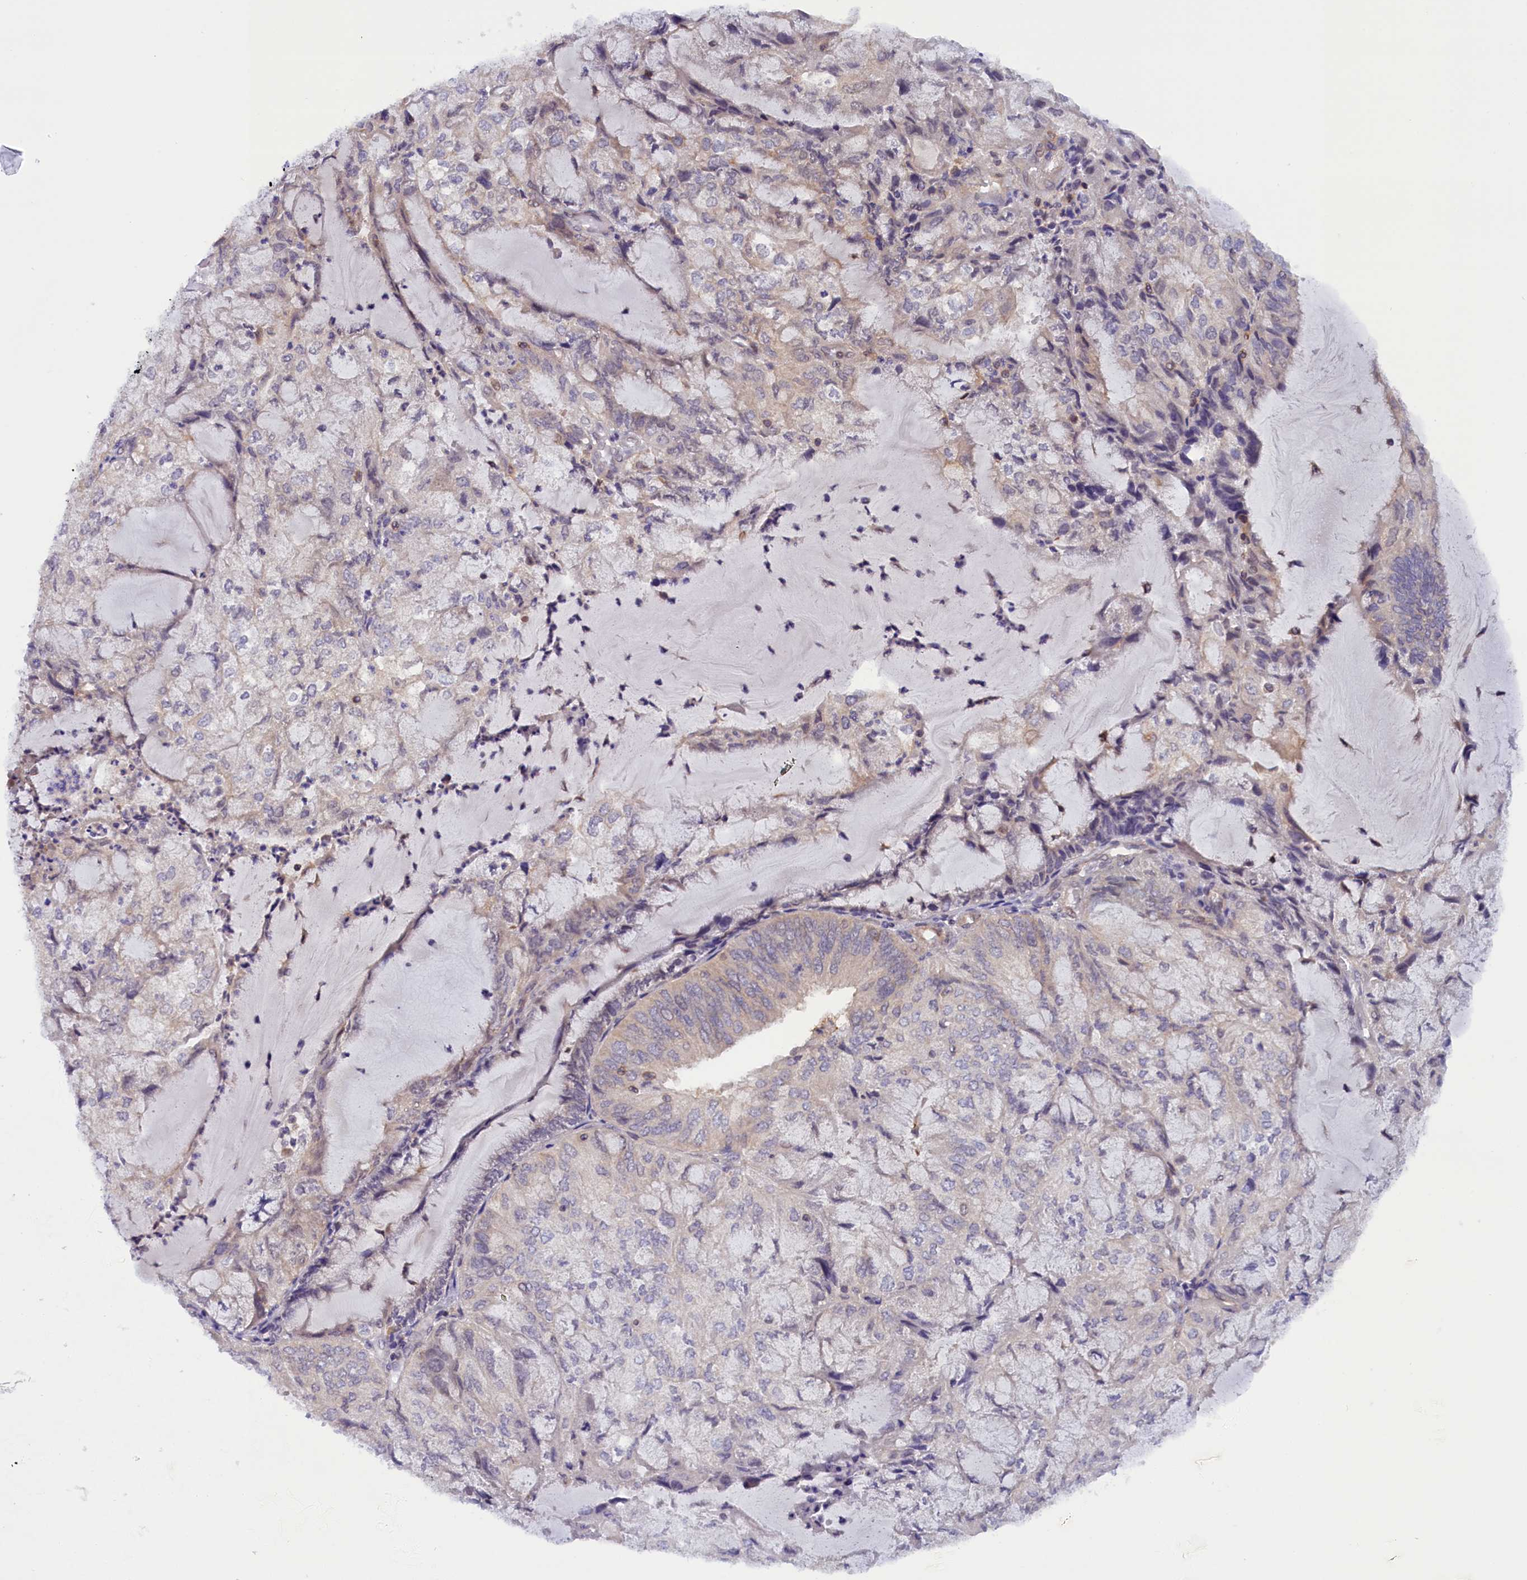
{"staining": {"intensity": "negative", "quantity": "none", "location": "none"}, "tissue": "endometrial cancer", "cell_type": "Tumor cells", "image_type": "cancer", "snomed": [{"axis": "morphology", "description": "Adenocarcinoma, NOS"}, {"axis": "topography", "description": "Endometrium"}], "caption": "The micrograph reveals no significant positivity in tumor cells of endometrial adenocarcinoma. Nuclei are stained in blue.", "gene": "TBCB", "patient": {"sex": "female", "age": 81}}